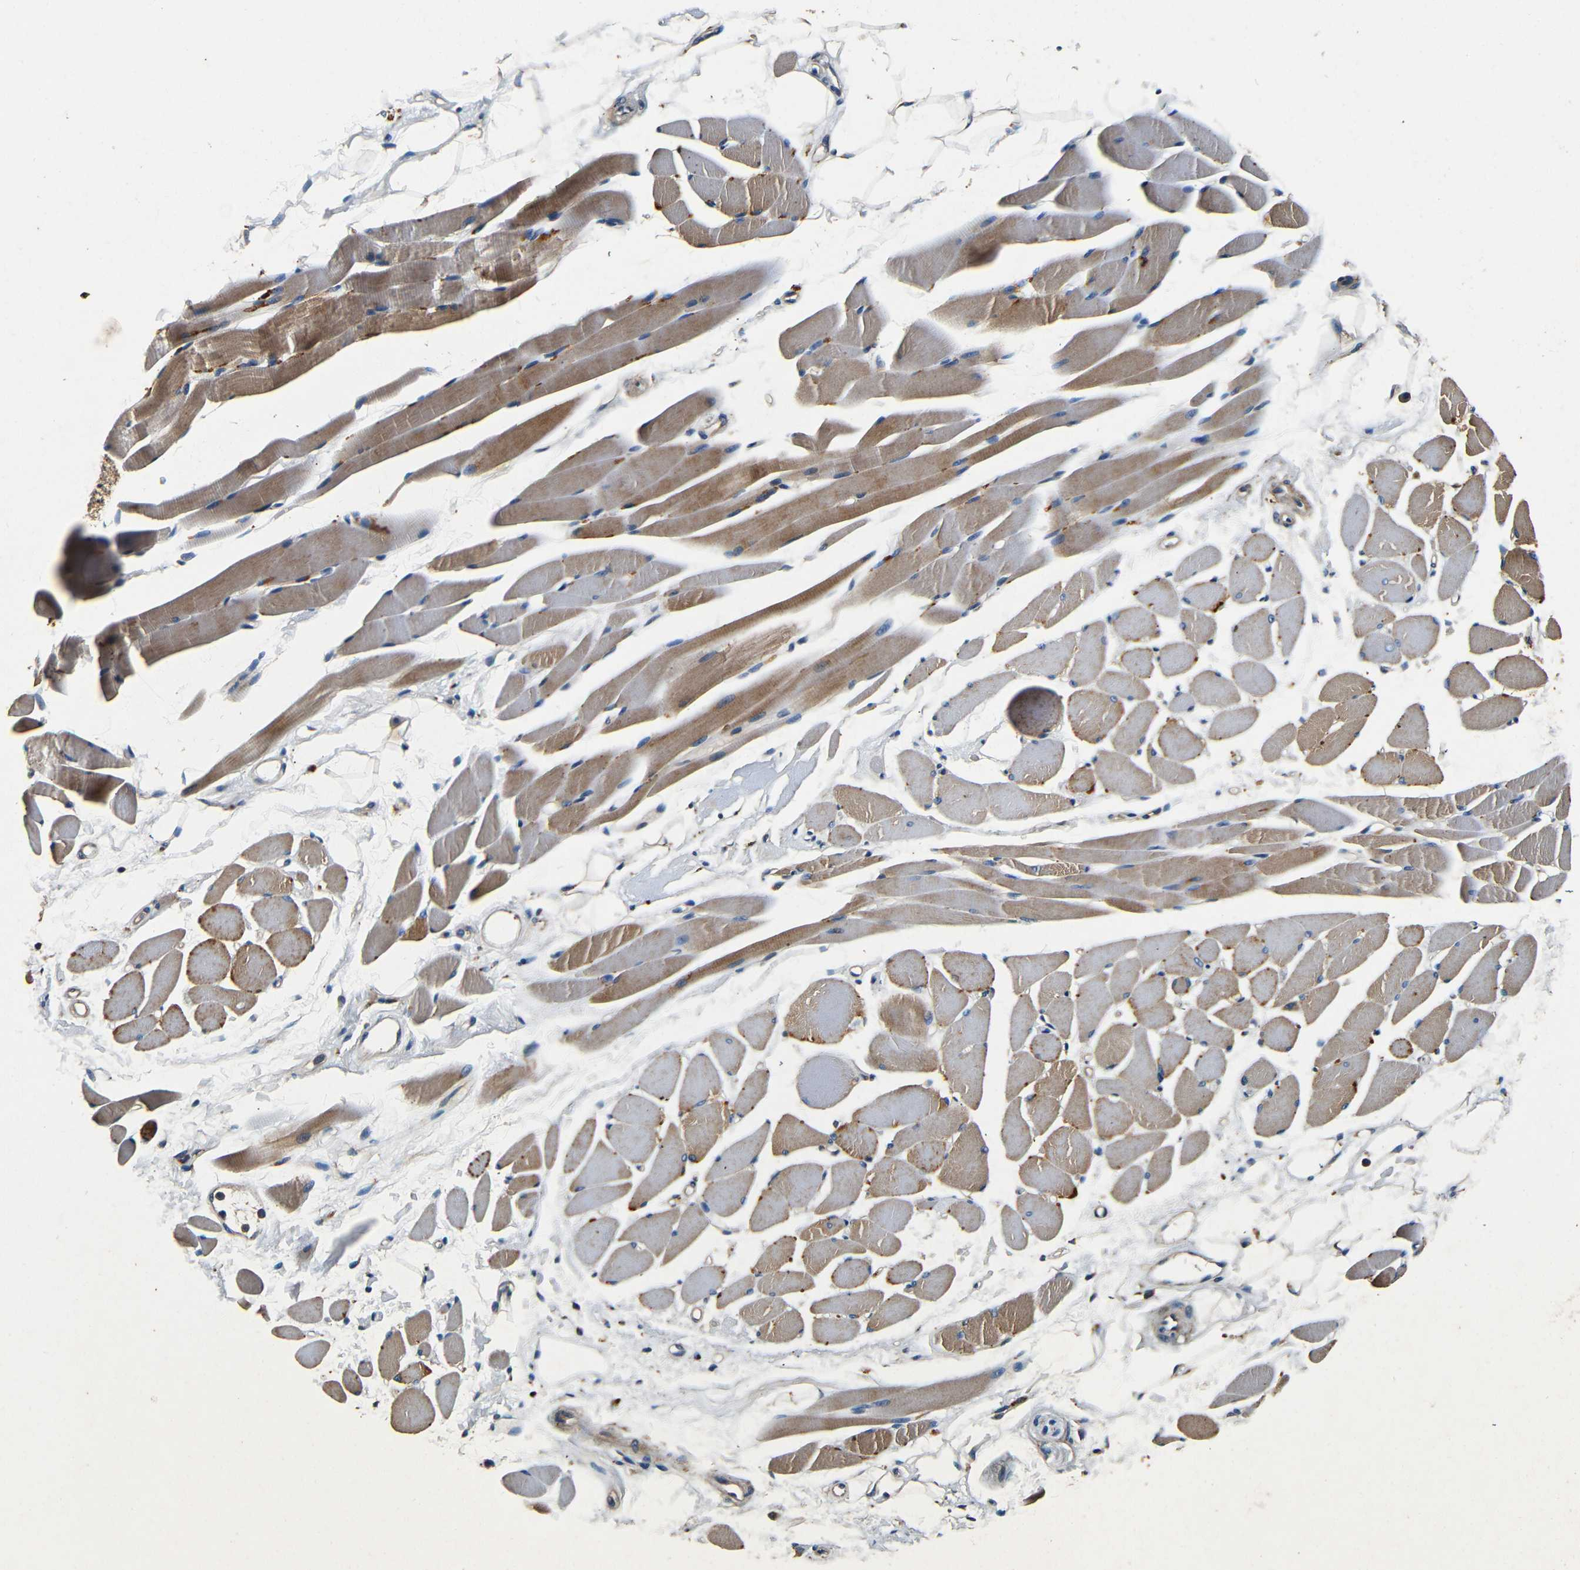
{"staining": {"intensity": "moderate", "quantity": ">75%", "location": "cytoplasmic/membranous"}, "tissue": "skeletal muscle", "cell_type": "Myocytes", "image_type": "normal", "snomed": [{"axis": "morphology", "description": "Normal tissue, NOS"}, {"axis": "topography", "description": "Skeletal muscle"}, {"axis": "topography", "description": "Peripheral nerve tissue"}], "caption": "Immunohistochemistry (IHC) micrograph of unremarkable skeletal muscle stained for a protein (brown), which exhibits medium levels of moderate cytoplasmic/membranous staining in about >75% of myocytes.", "gene": "MTX1", "patient": {"sex": "female", "age": 84}}